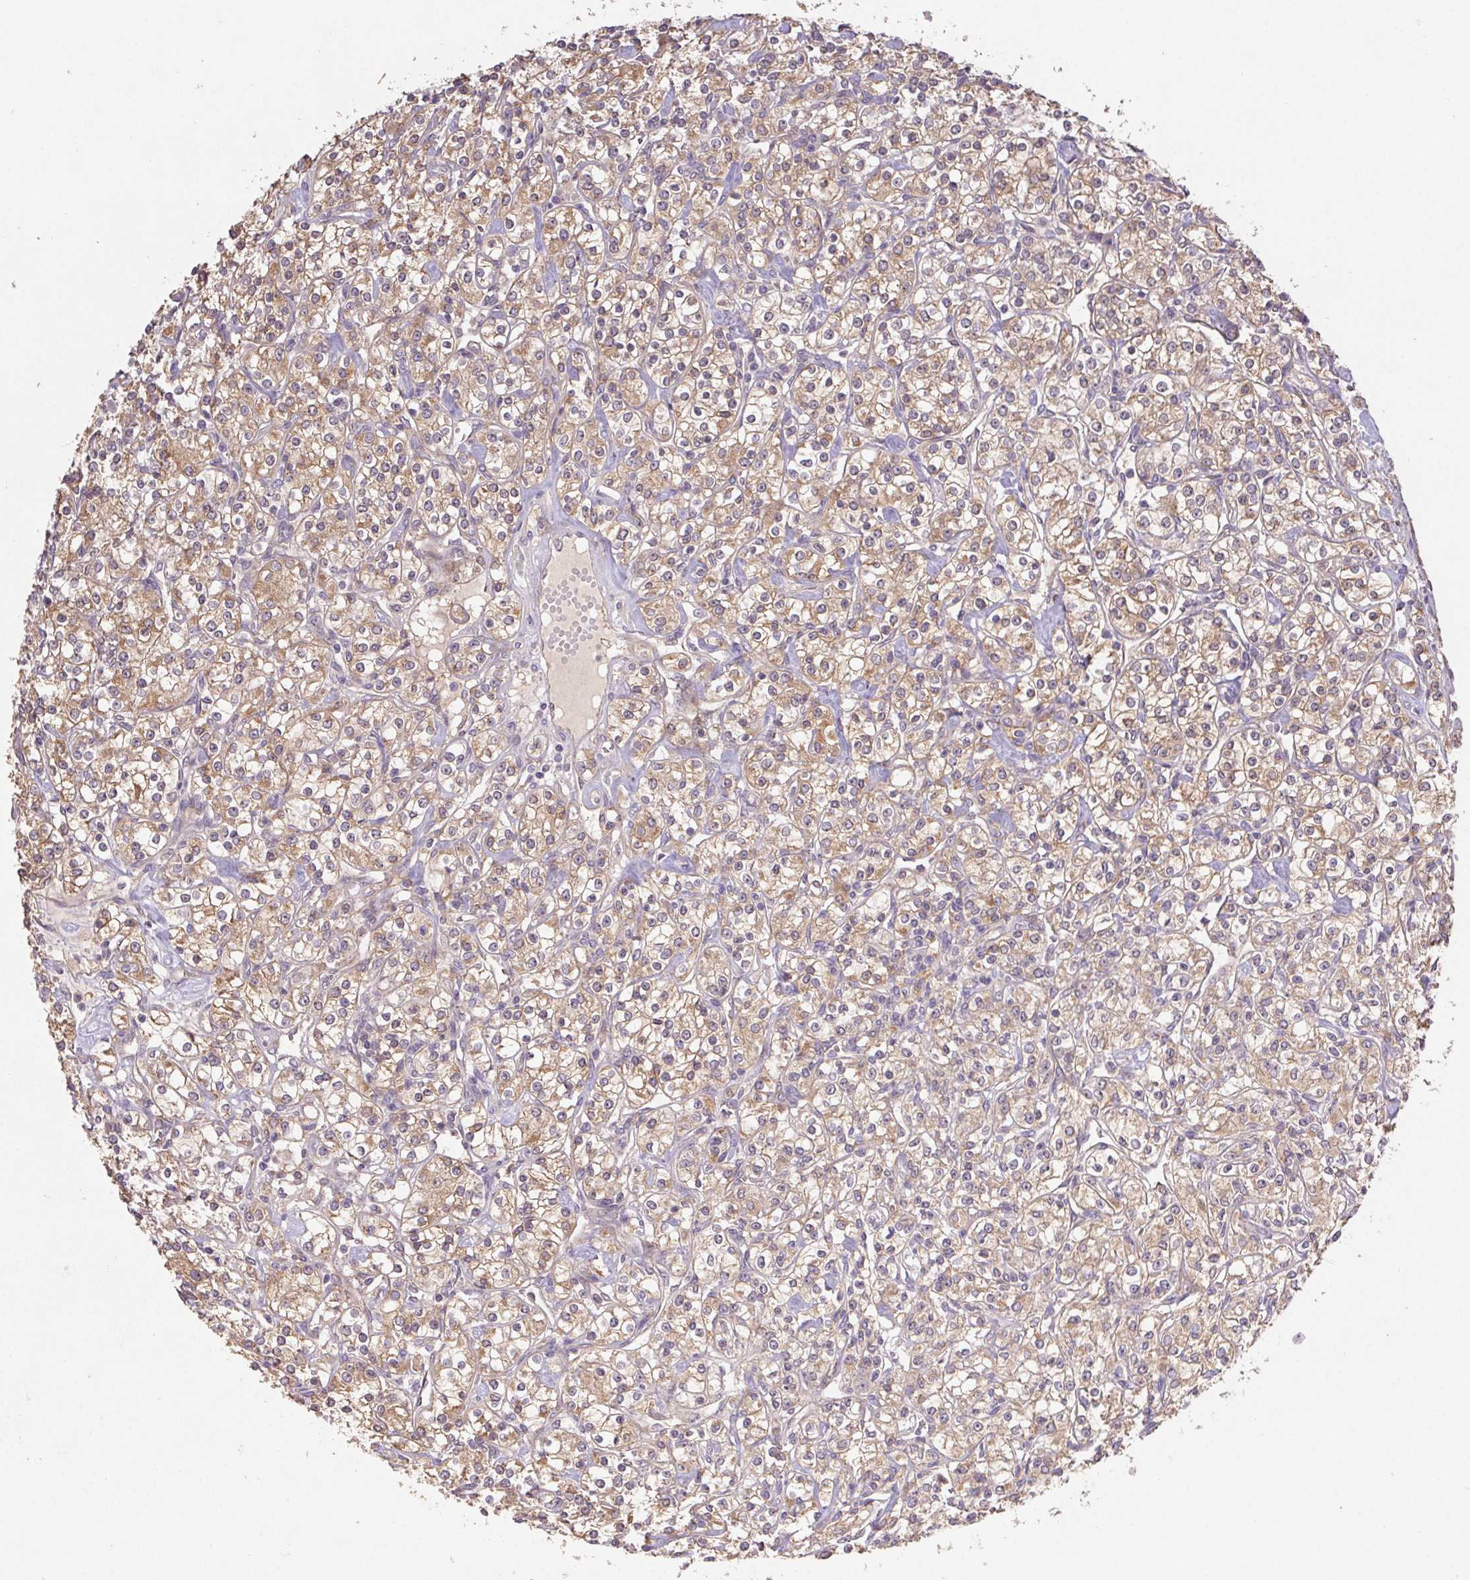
{"staining": {"intensity": "moderate", "quantity": ">75%", "location": "cytoplasmic/membranous,nuclear"}, "tissue": "renal cancer", "cell_type": "Tumor cells", "image_type": "cancer", "snomed": [{"axis": "morphology", "description": "Adenocarcinoma, NOS"}, {"axis": "topography", "description": "Kidney"}], "caption": "Immunohistochemistry (DAB) staining of renal adenocarcinoma displays moderate cytoplasmic/membranous and nuclear protein positivity in about >75% of tumor cells.", "gene": "RAB11A", "patient": {"sex": "male", "age": 77}}